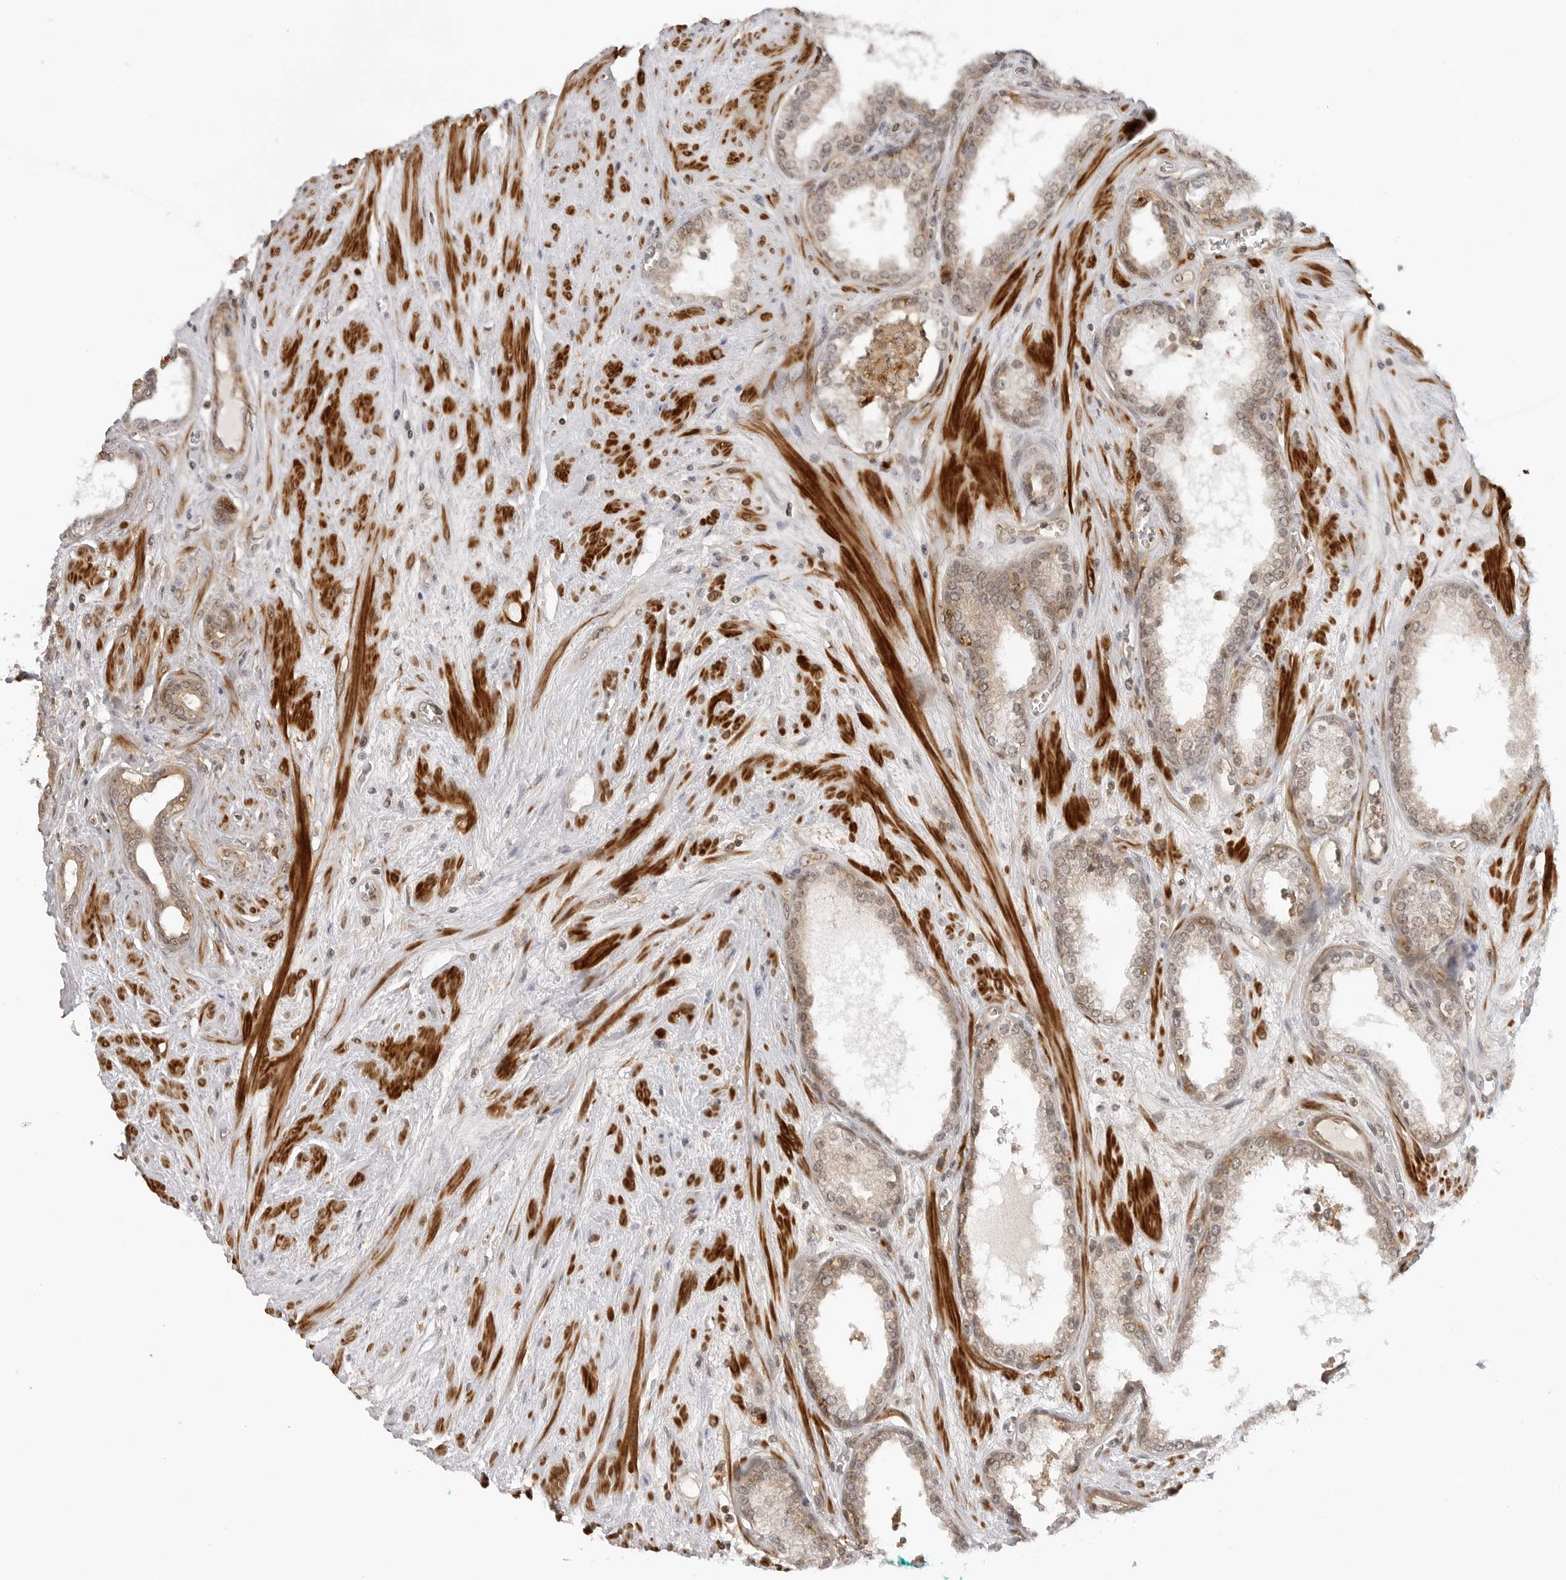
{"staining": {"intensity": "weak", "quantity": "25%-75%", "location": "cytoplasmic/membranous,nuclear"}, "tissue": "prostate cancer", "cell_type": "Tumor cells", "image_type": "cancer", "snomed": [{"axis": "morphology", "description": "Adenocarcinoma, Low grade"}, {"axis": "topography", "description": "Prostate"}], "caption": "Protein expression analysis of human adenocarcinoma (low-grade) (prostate) reveals weak cytoplasmic/membranous and nuclear positivity in approximately 25%-75% of tumor cells.", "gene": "MAP2K5", "patient": {"sex": "male", "age": 62}}